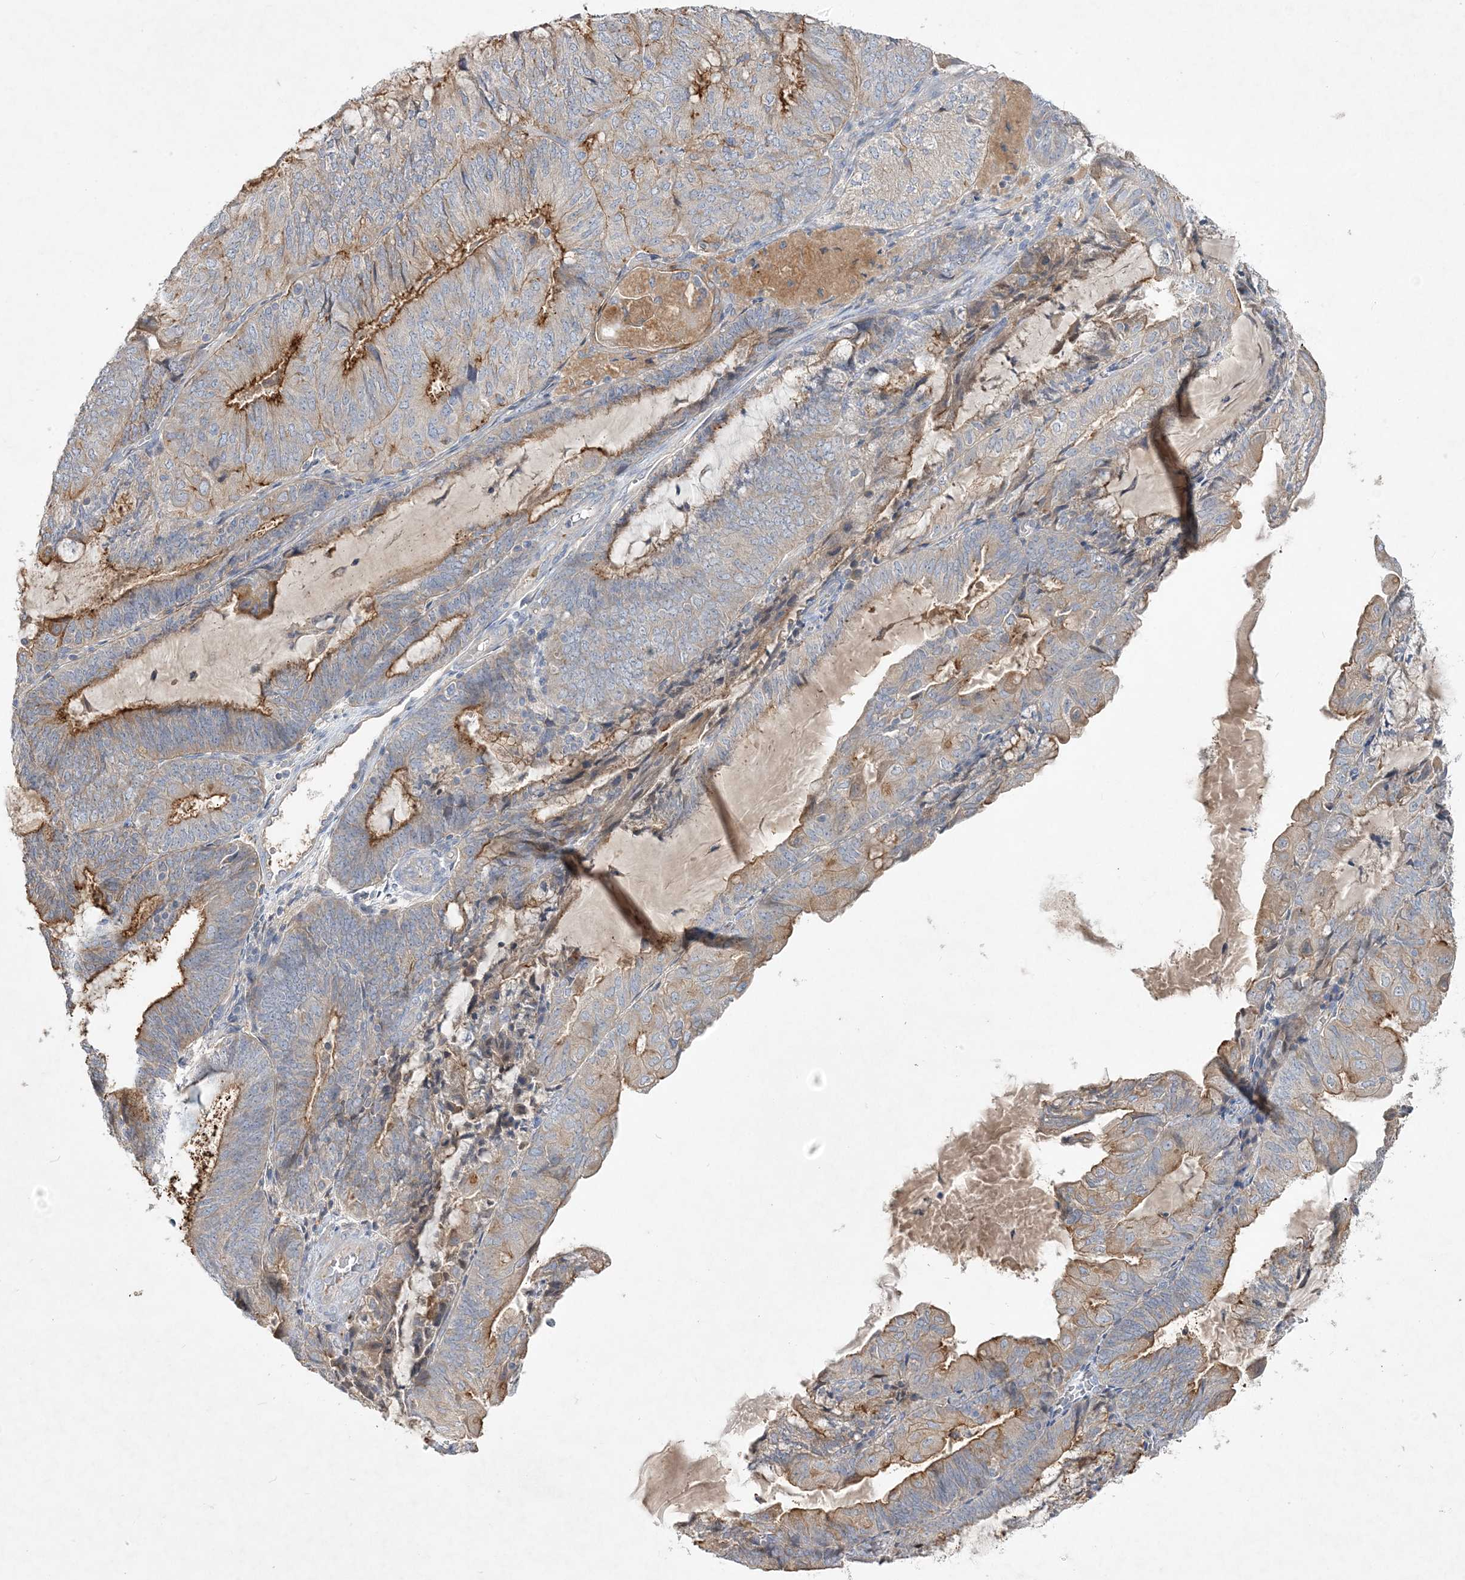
{"staining": {"intensity": "moderate", "quantity": "<25%", "location": "cytoplasmic/membranous"}, "tissue": "endometrial cancer", "cell_type": "Tumor cells", "image_type": "cancer", "snomed": [{"axis": "morphology", "description": "Adenocarcinoma, NOS"}, {"axis": "topography", "description": "Endometrium"}], "caption": "The immunohistochemical stain labels moderate cytoplasmic/membranous expression in tumor cells of endometrial cancer (adenocarcinoma) tissue.", "gene": "ADCK2", "patient": {"sex": "female", "age": 81}}